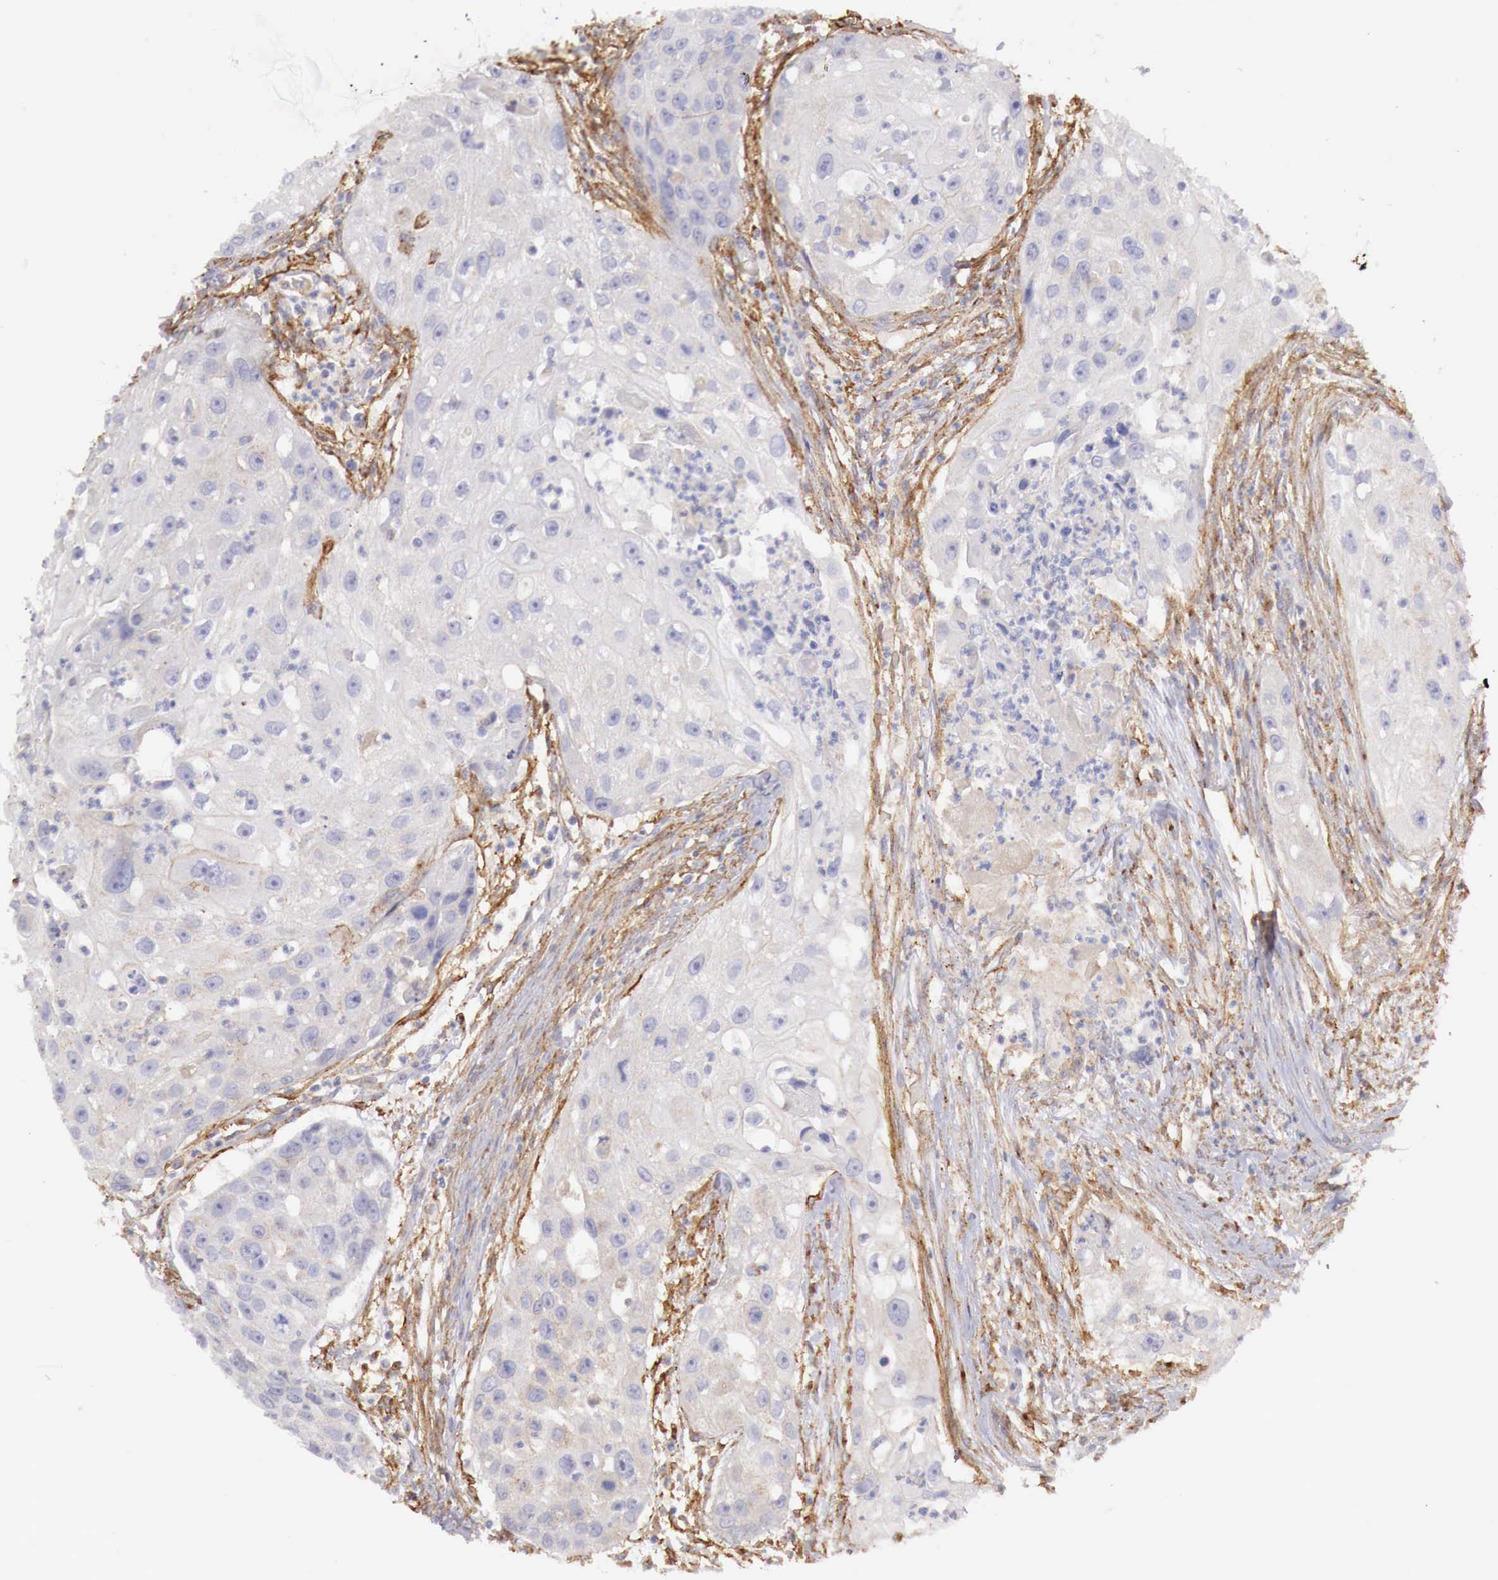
{"staining": {"intensity": "negative", "quantity": "none", "location": "none"}, "tissue": "head and neck cancer", "cell_type": "Tumor cells", "image_type": "cancer", "snomed": [{"axis": "morphology", "description": "Squamous cell carcinoma, NOS"}, {"axis": "topography", "description": "Head-Neck"}], "caption": "High power microscopy image of an immunohistochemistry photomicrograph of head and neck squamous cell carcinoma, revealing no significant positivity in tumor cells.", "gene": "KLHDC7B", "patient": {"sex": "male", "age": 64}}